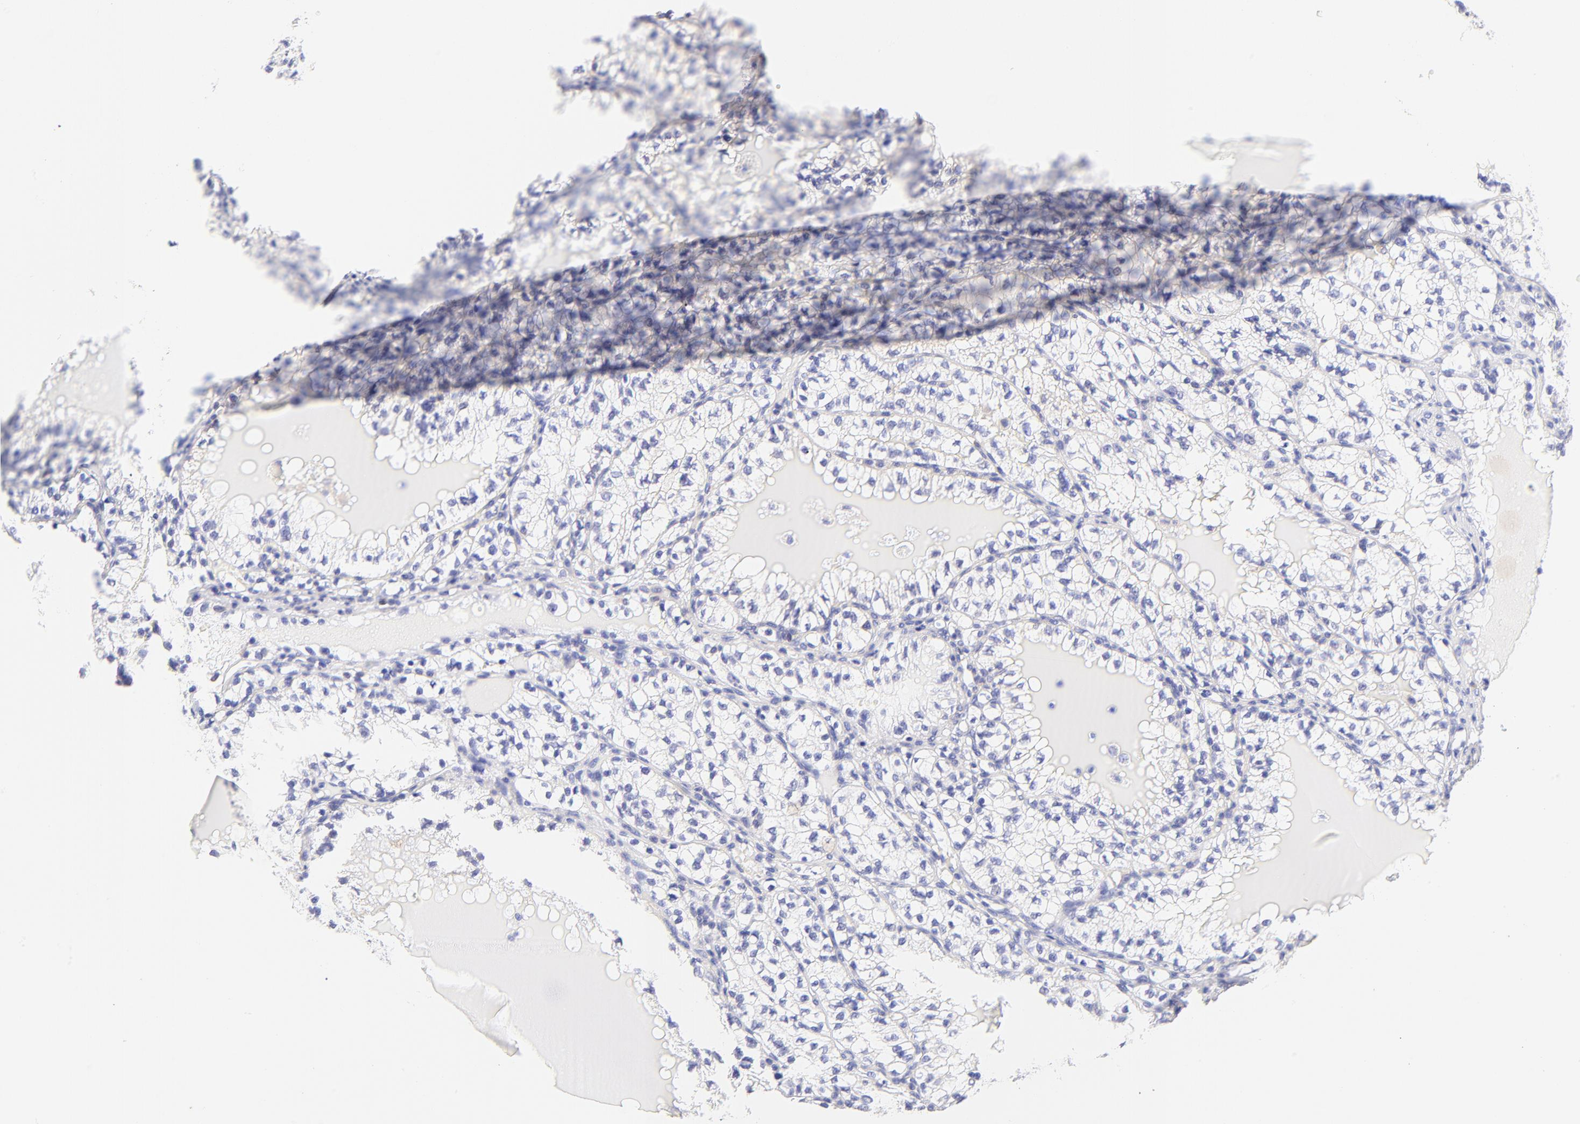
{"staining": {"intensity": "negative", "quantity": "none", "location": "none"}, "tissue": "renal cancer", "cell_type": "Tumor cells", "image_type": "cancer", "snomed": [{"axis": "morphology", "description": "Adenocarcinoma, NOS"}, {"axis": "topography", "description": "Kidney"}], "caption": "A high-resolution photomicrograph shows IHC staining of adenocarcinoma (renal), which demonstrates no significant expression in tumor cells.", "gene": "IRAG2", "patient": {"sex": "male", "age": 61}}